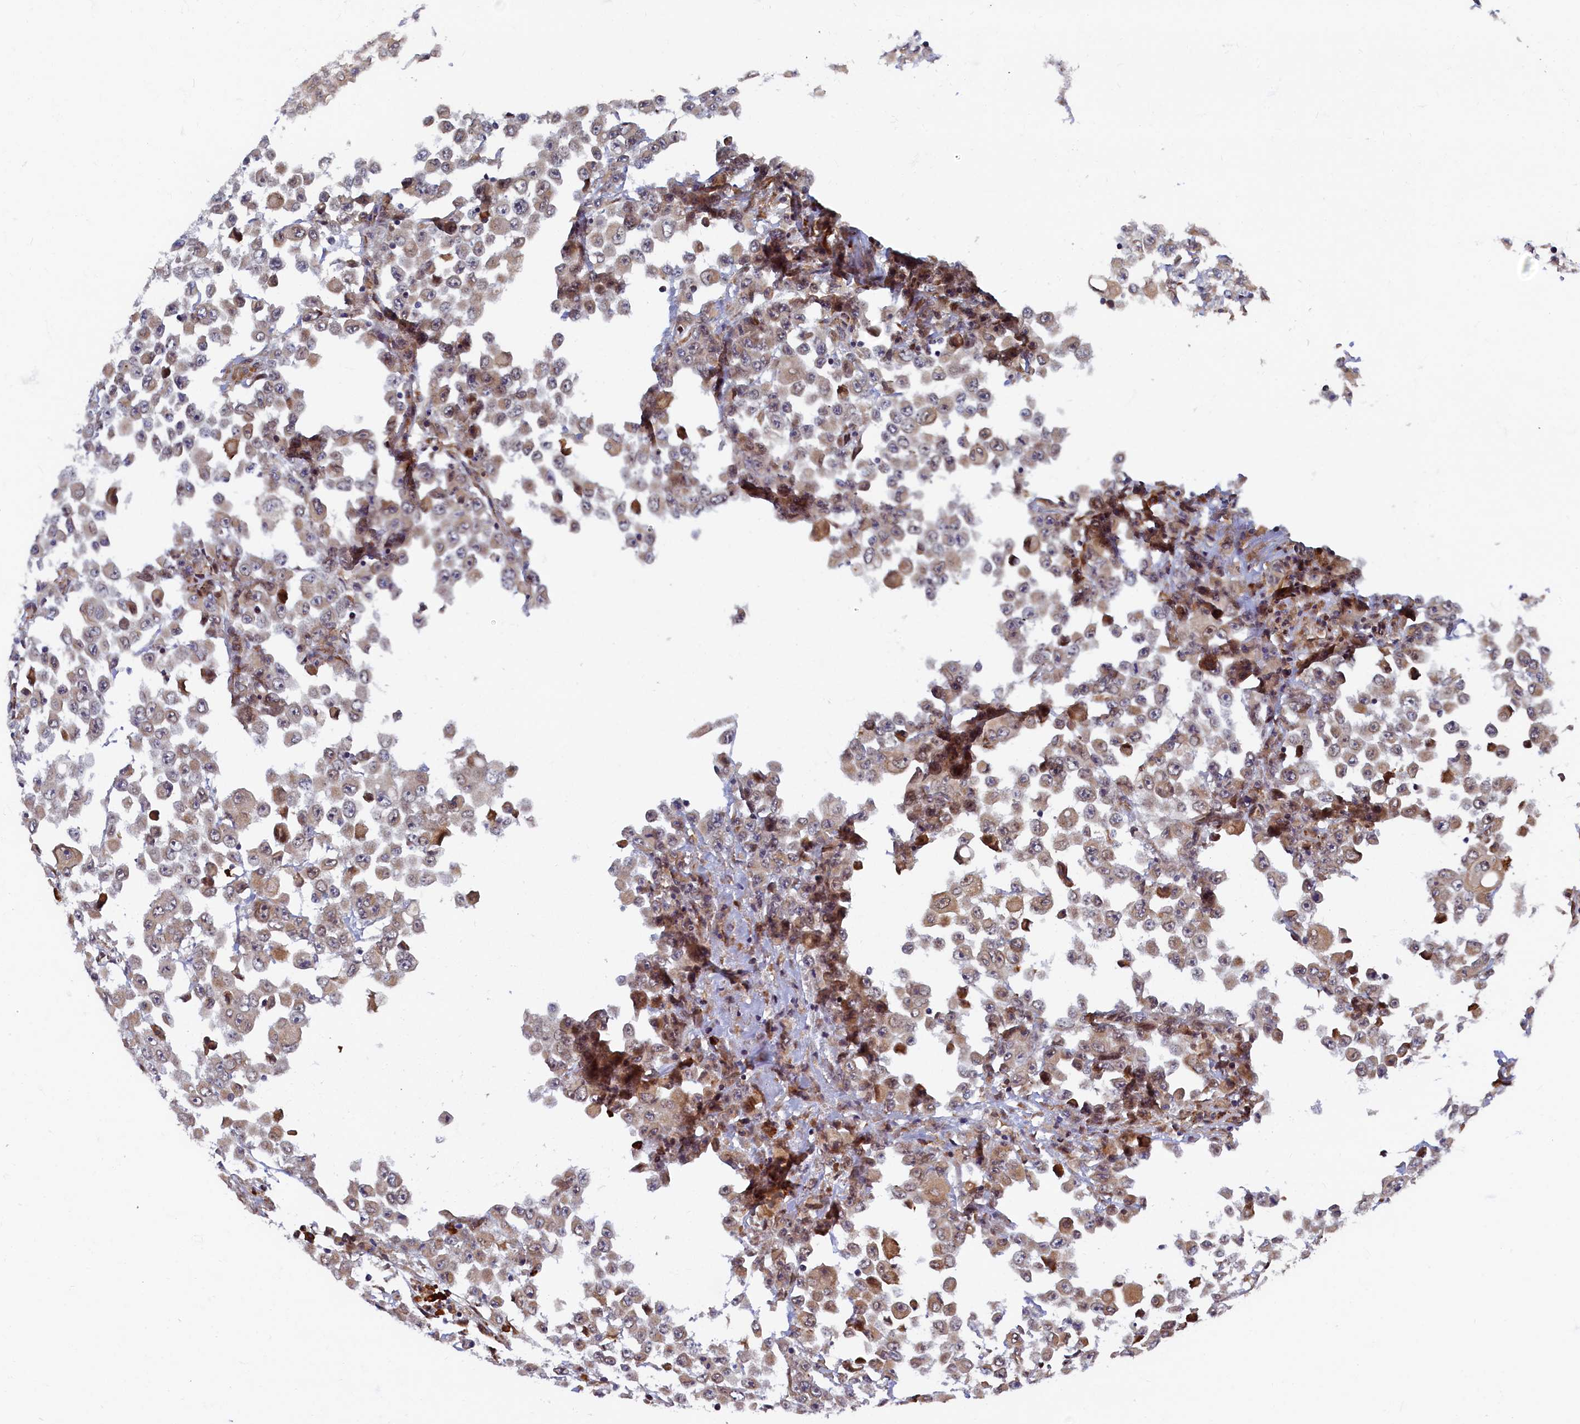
{"staining": {"intensity": "weak", "quantity": "25%-75%", "location": "cytoplasmic/membranous"}, "tissue": "colorectal cancer", "cell_type": "Tumor cells", "image_type": "cancer", "snomed": [{"axis": "morphology", "description": "Adenocarcinoma, NOS"}, {"axis": "topography", "description": "Colon"}], "caption": "Immunohistochemical staining of colorectal cancer (adenocarcinoma) demonstrates low levels of weak cytoplasmic/membranous protein expression in about 25%-75% of tumor cells.", "gene": "SLC16A14", "patient": {"sex": "male", "age": 51}}